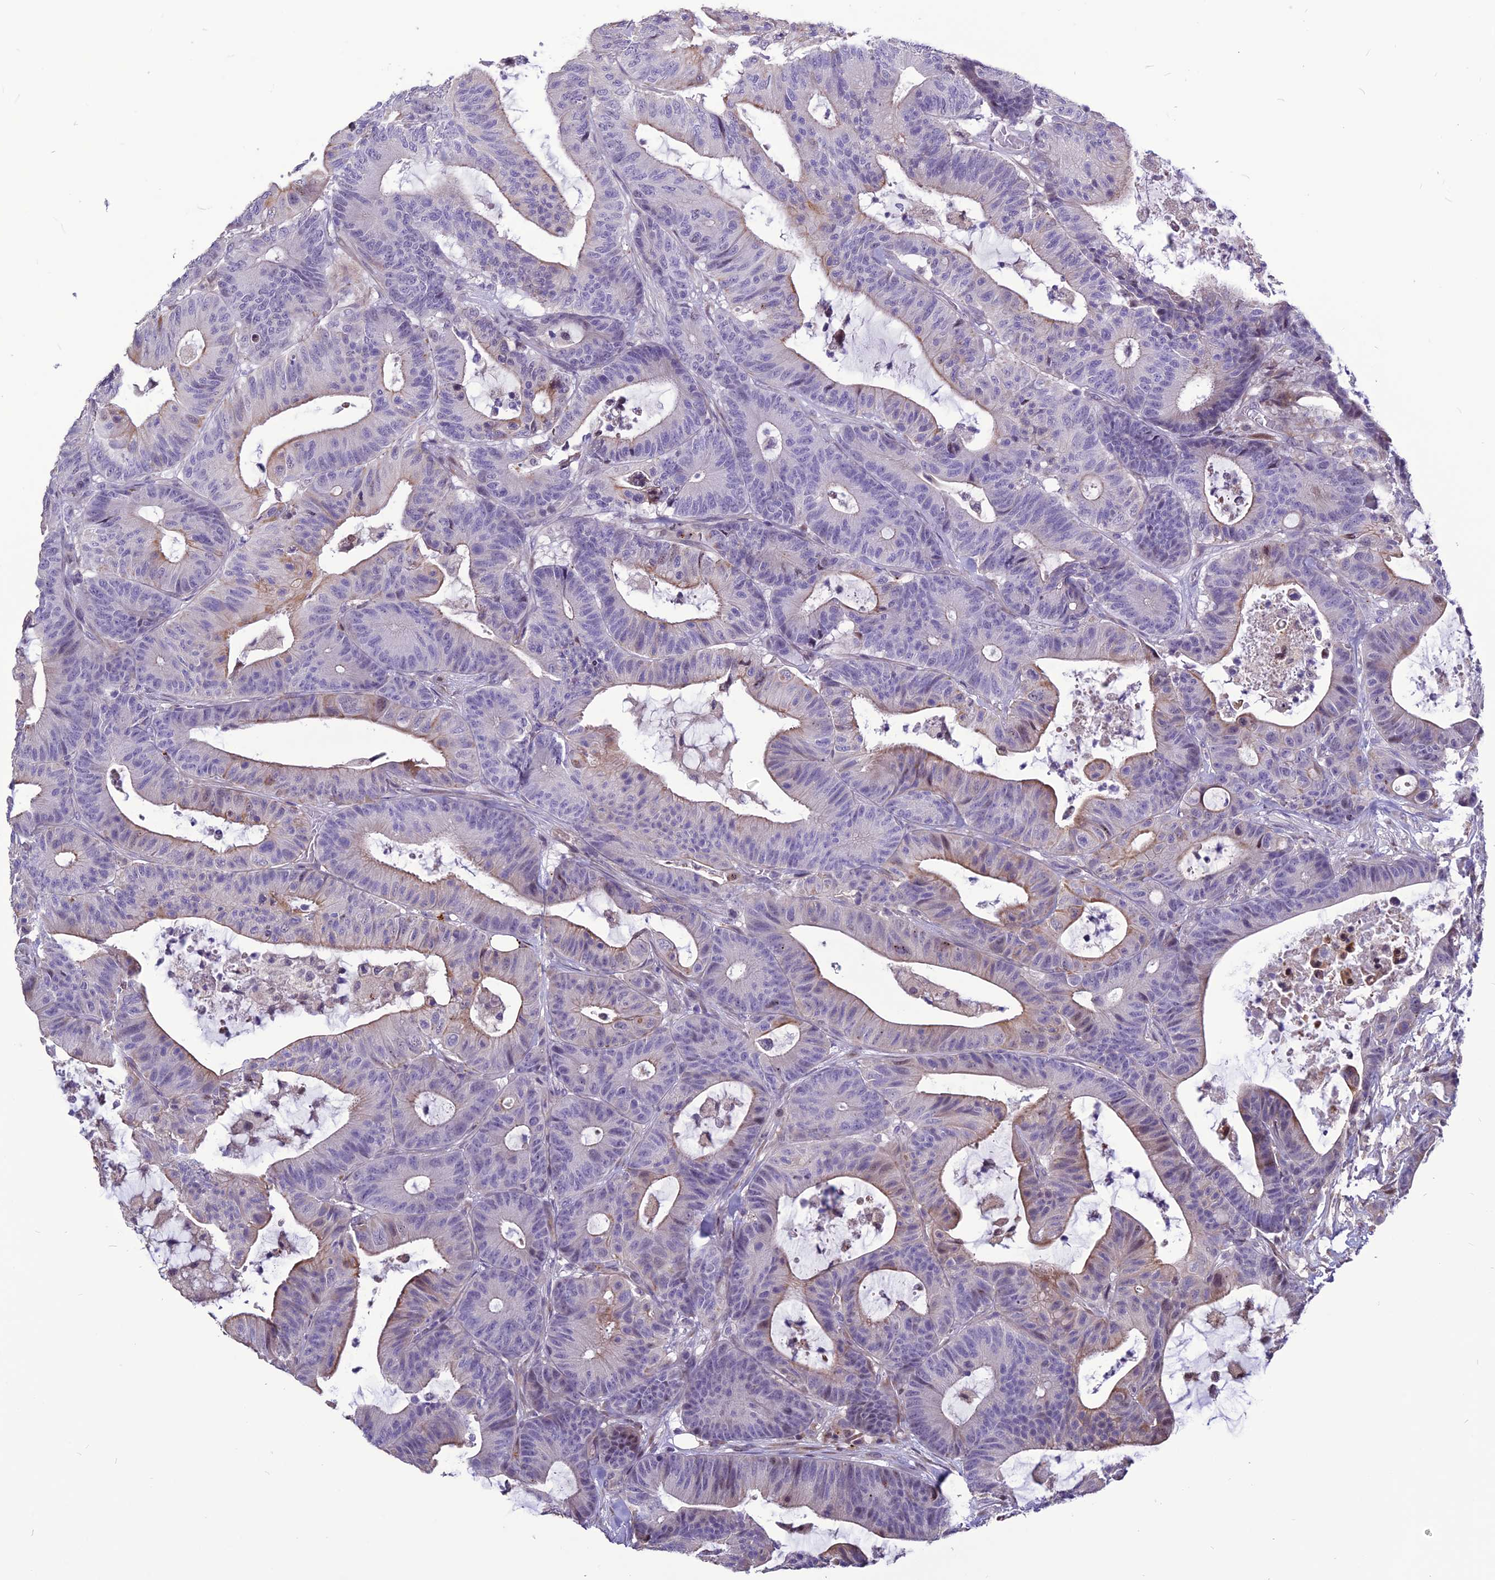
{"staining": {"intensity": "moderate", "quantity": "<25%", "location": "cytoplasmic/membranous"}, "tissue": "colorectal cancer", "cell_type": "Tumor cells", "image_type": "cancer", "snomed": [{"axis": "morphology", "description": "Adenocarcinoma, NOS"}, {"axis": "topography", "description": "Colon"}], "caption": "Protein analysis of adenocarcinoma (colorectal) tissue shows moderate cytoplasmic/membranous expression in about <25% of tumor cells.", "gene": "SPG21", "patient": {"sex": "female", "age": 84}}